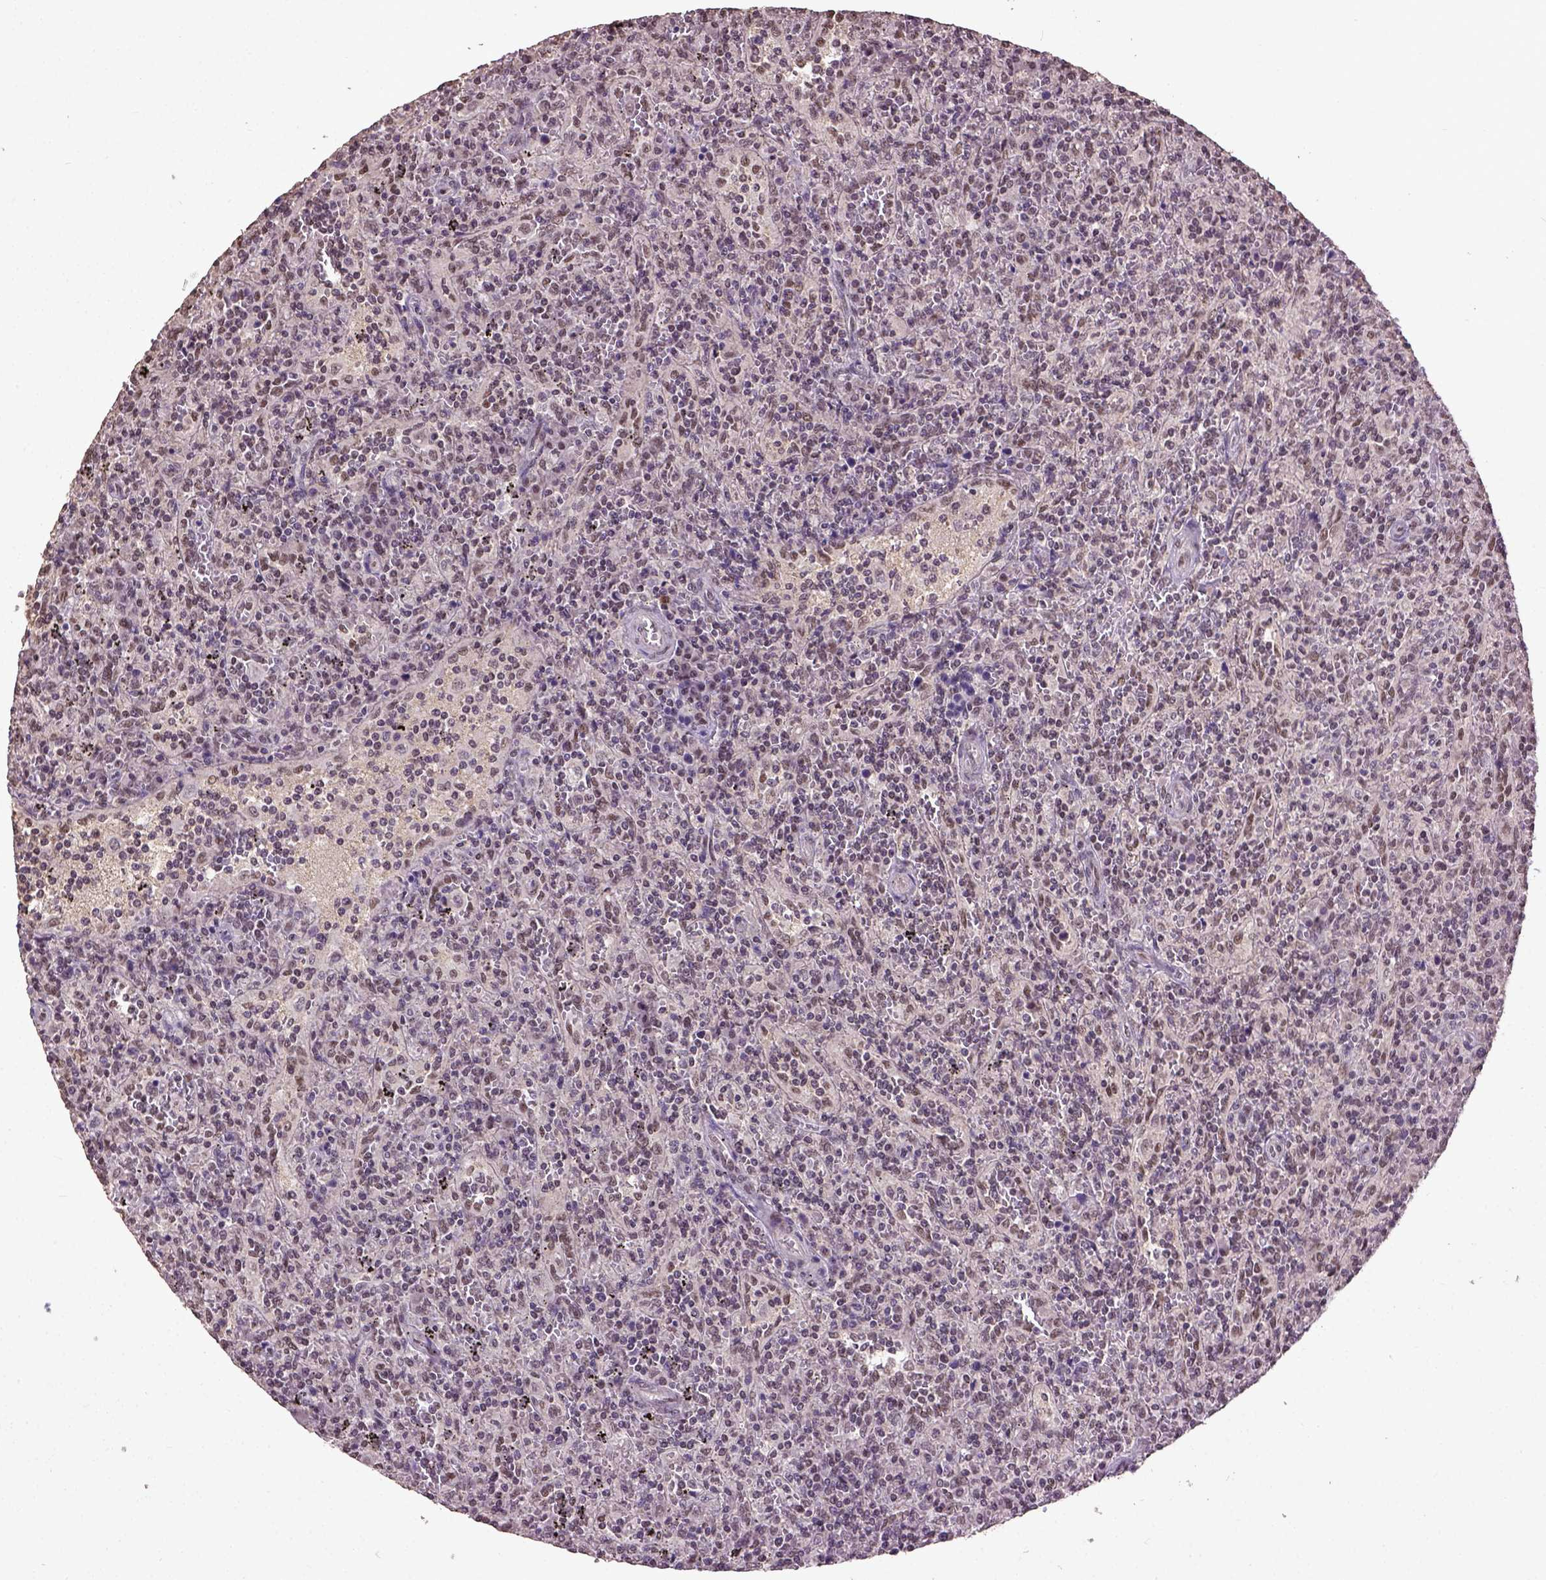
{"staining": {"intensity": "moderate", "quantity": "25%-75%", "location": "nuclear"}, "tissue": "lymphoma", "cell_type": "Tumor cells", "image_type": "cancer", "snomed": [{"axis": "morphology", "description": "Malignant lymphoma, non-Hodgkin's type, Low grade"}, {"axis": "topography", "description": "Spleen"}], "caption": "The micrograph reveals staining of lymphoma, revealing moderate nuclear protein expression (brown color) within tumor cells. The protein of interest is shown in brown color, while the nuclei are stained blue.", "gene": "UBA3", "patient": {"sex": "male", "age": 62}}